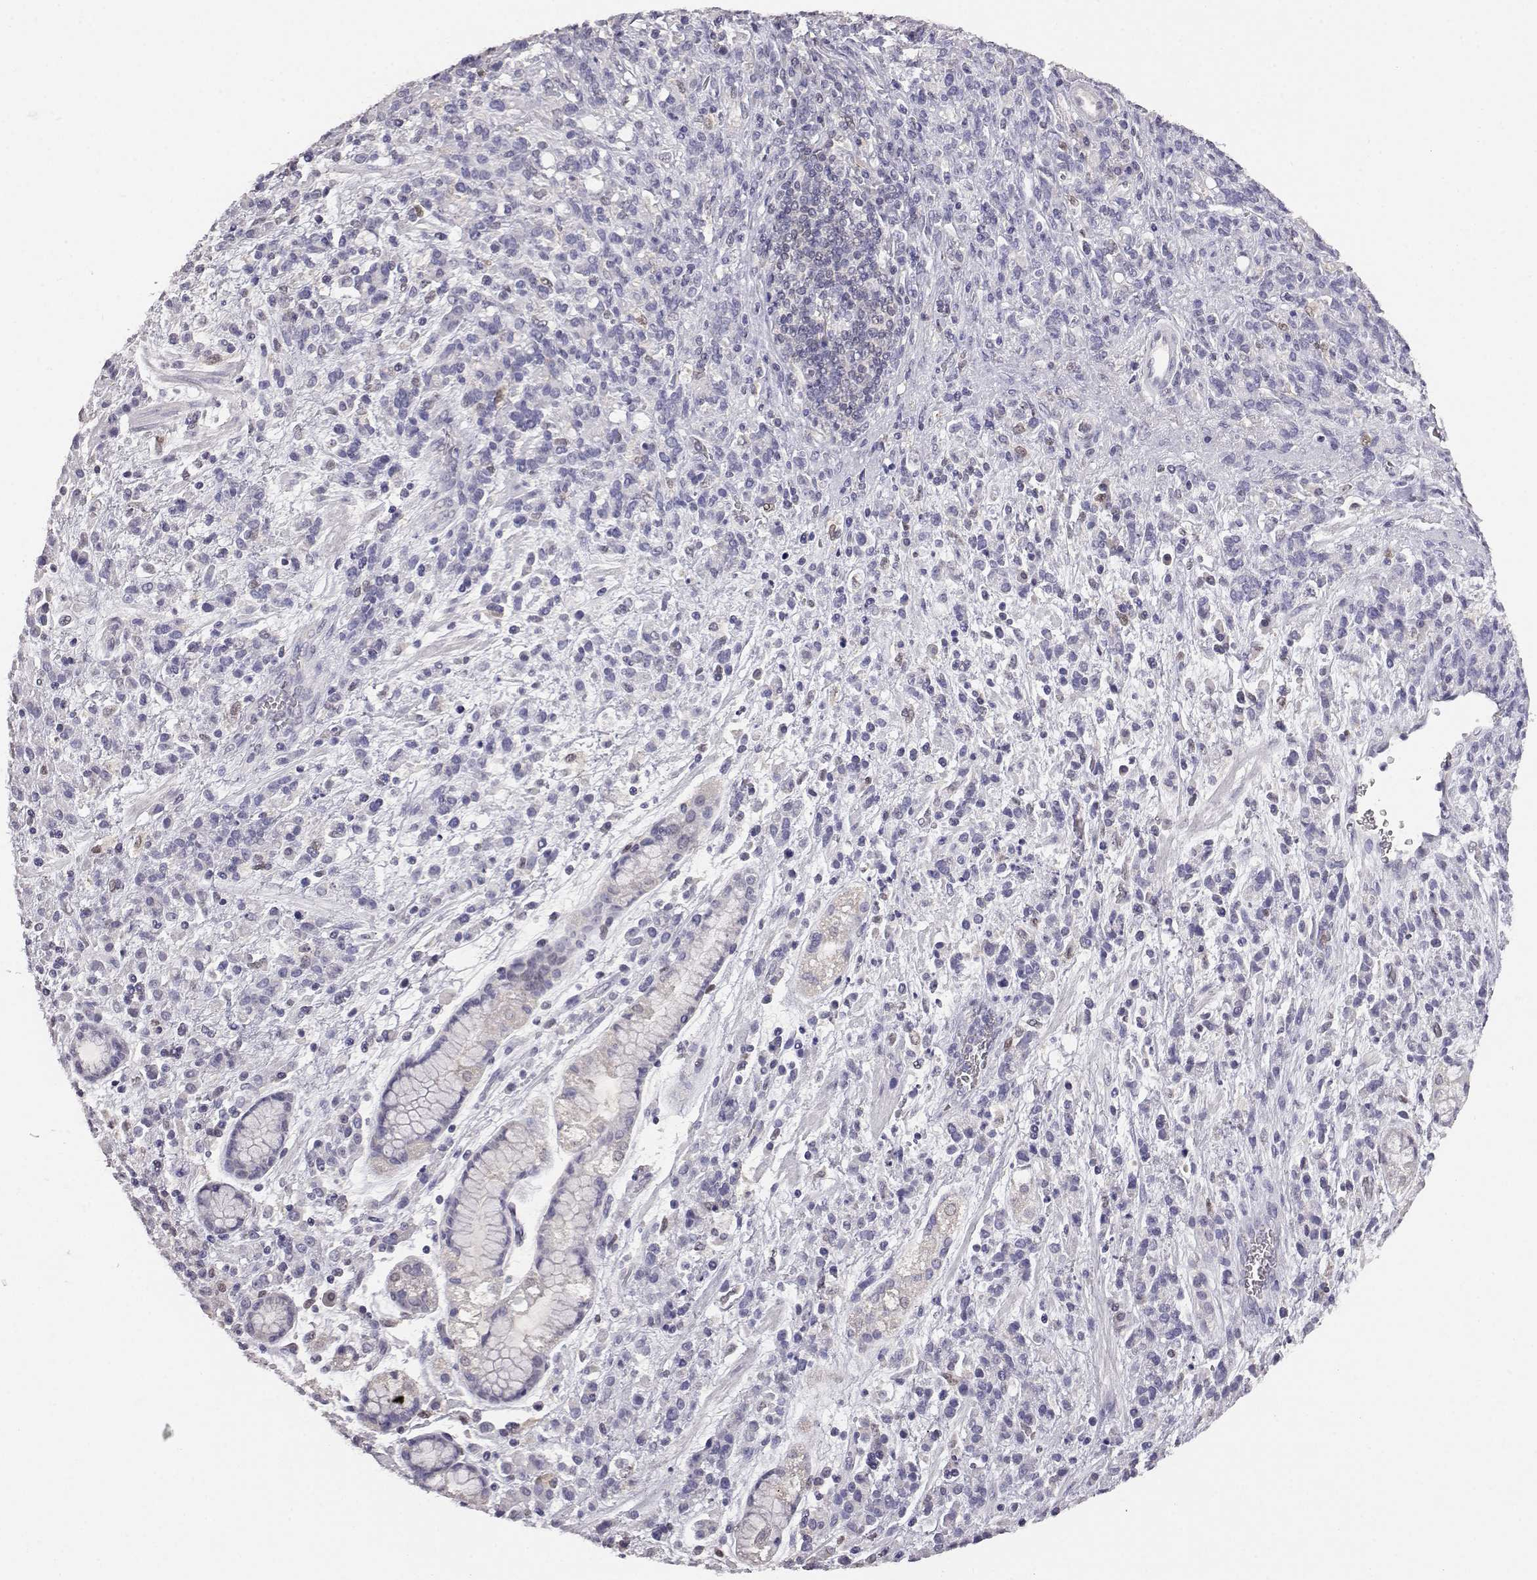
{"staining": {"intensity": "negative", "quantity": "none", "location": "none"}, "tissue": "stomach cancer", "cell_type": "Tumor cells", "image_type": "cancer", "snomed": [{"axis": "morphology", "description": "Adenocarcinoma, NOS"}, {"axis": "topography", "description": "Stomach"}], "caption": "High power microscopy image of an immunohistochemistry photomicrograph of stomach cancer, revealing no significant staining in tumor cells.", "gene": "AKR1B1", "patient": {"sex": "female", "age": 57}}